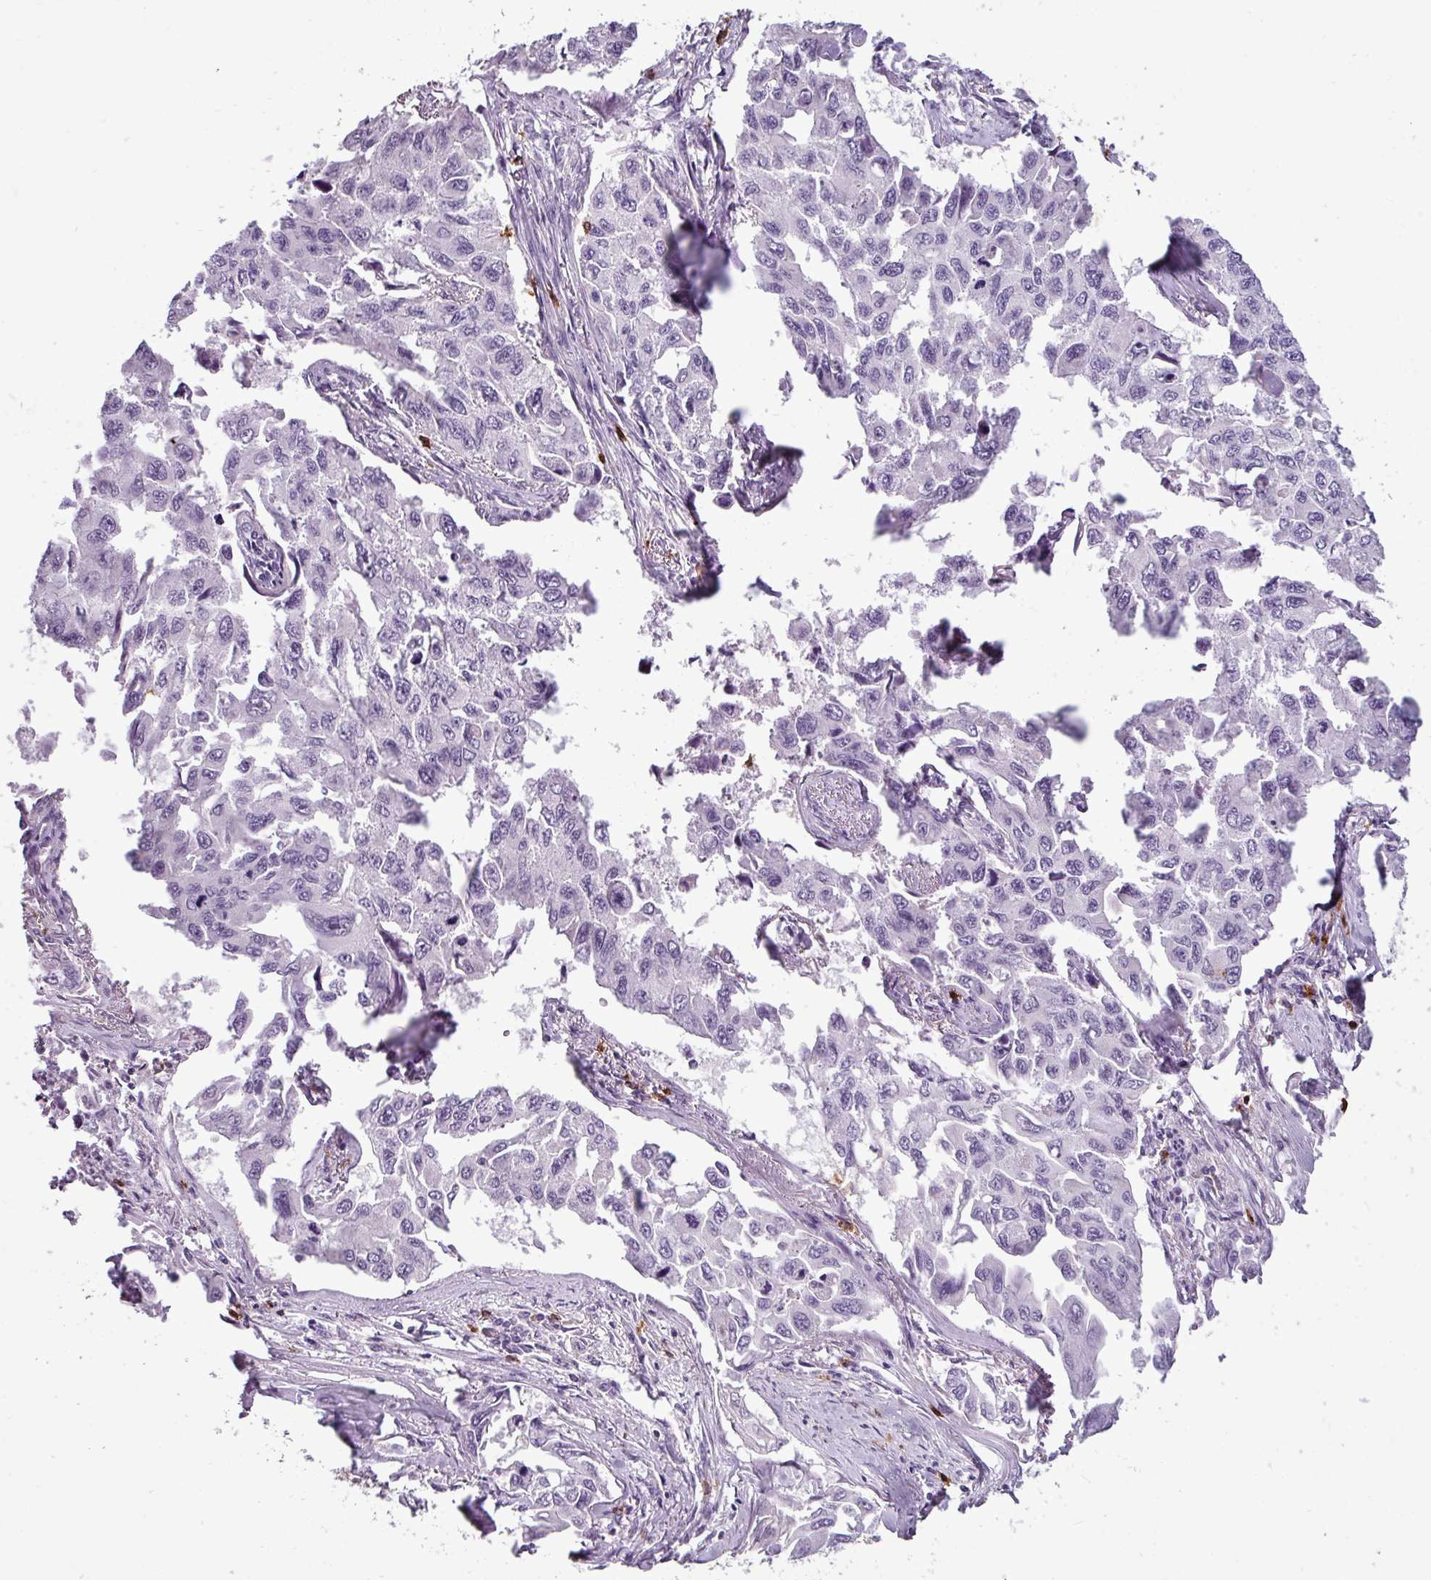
{"staining": {"intensity": "negative", "quantity": "none", "location": "none"}, "tissue": "lung cancer", "cell_type": "Tumor cells", "image_type": "cancer", "snomed": [{"axis": "morphology", "description": "Adenocarcinoma, NOS"}, {"axis": "topography", "description": "Lung"}], "caption": "The immunohistochemistry (IHC) micrograph has no significant staining in tumor cells of lung adenocarcinoma tissue.", "gene": "CD8A", "patient": {"sex": "male", "age": 64}}